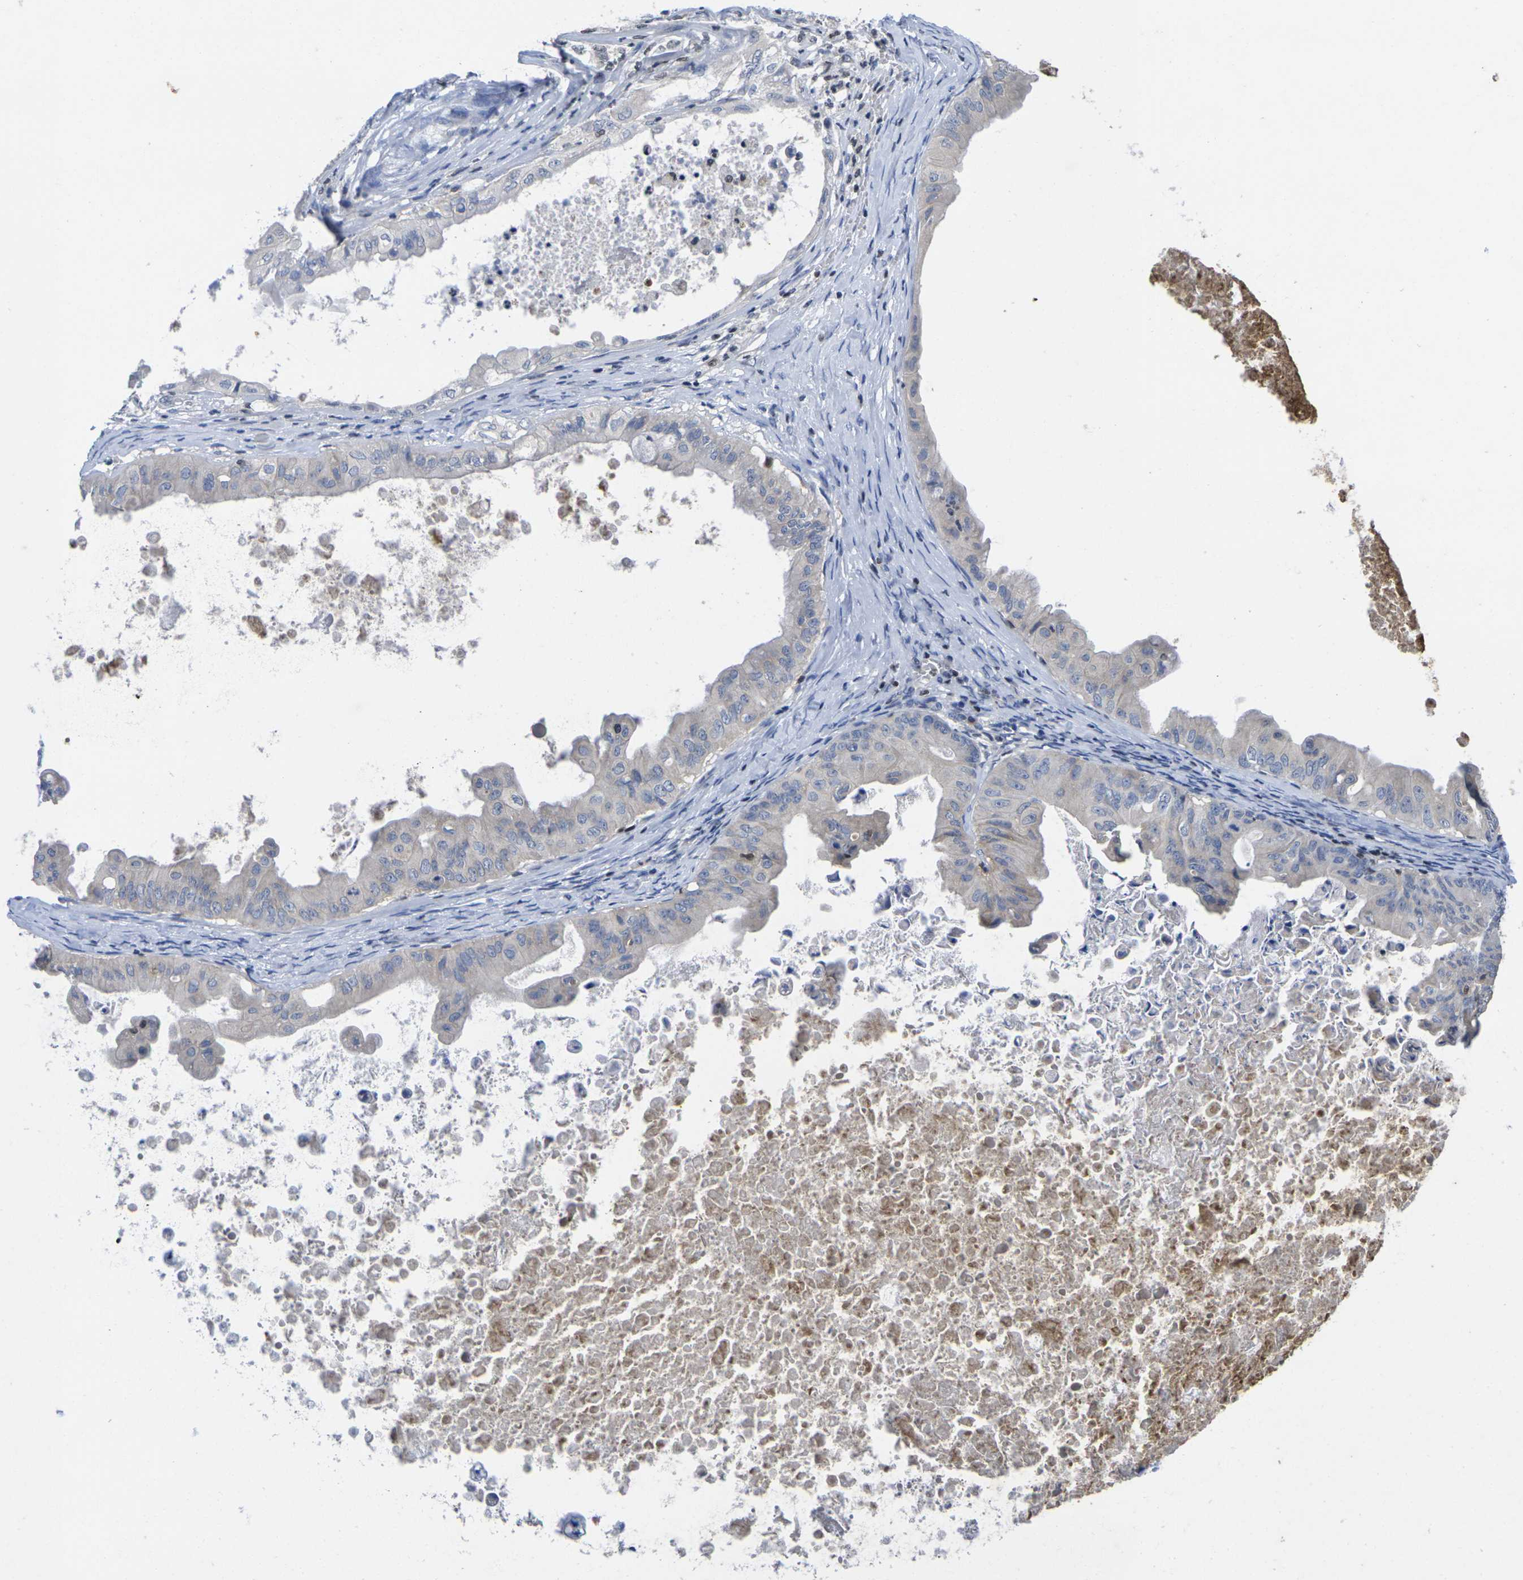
{"staining": {"intensity": "negative", "quantity": "none", "location": "none"}, "tissue": "ovarian cancer", "cell_type": "Tumor cells", "image_type": "cancer", "snomed": [{"axis": "morphology", "description": "Cystadenocarcinoma, mucinous, NOS"}, {"axis": "topography", "description": "Ovary"}], "caption": "IHC histopathology image of neoplastic tissue: human mucinous cystadenocarcinoma (ovarian) stained with DAB displays no significant protein positivity in tumor cells.", "gene": "IKZF1", "patient": {"sex": "female", "age": 37}}